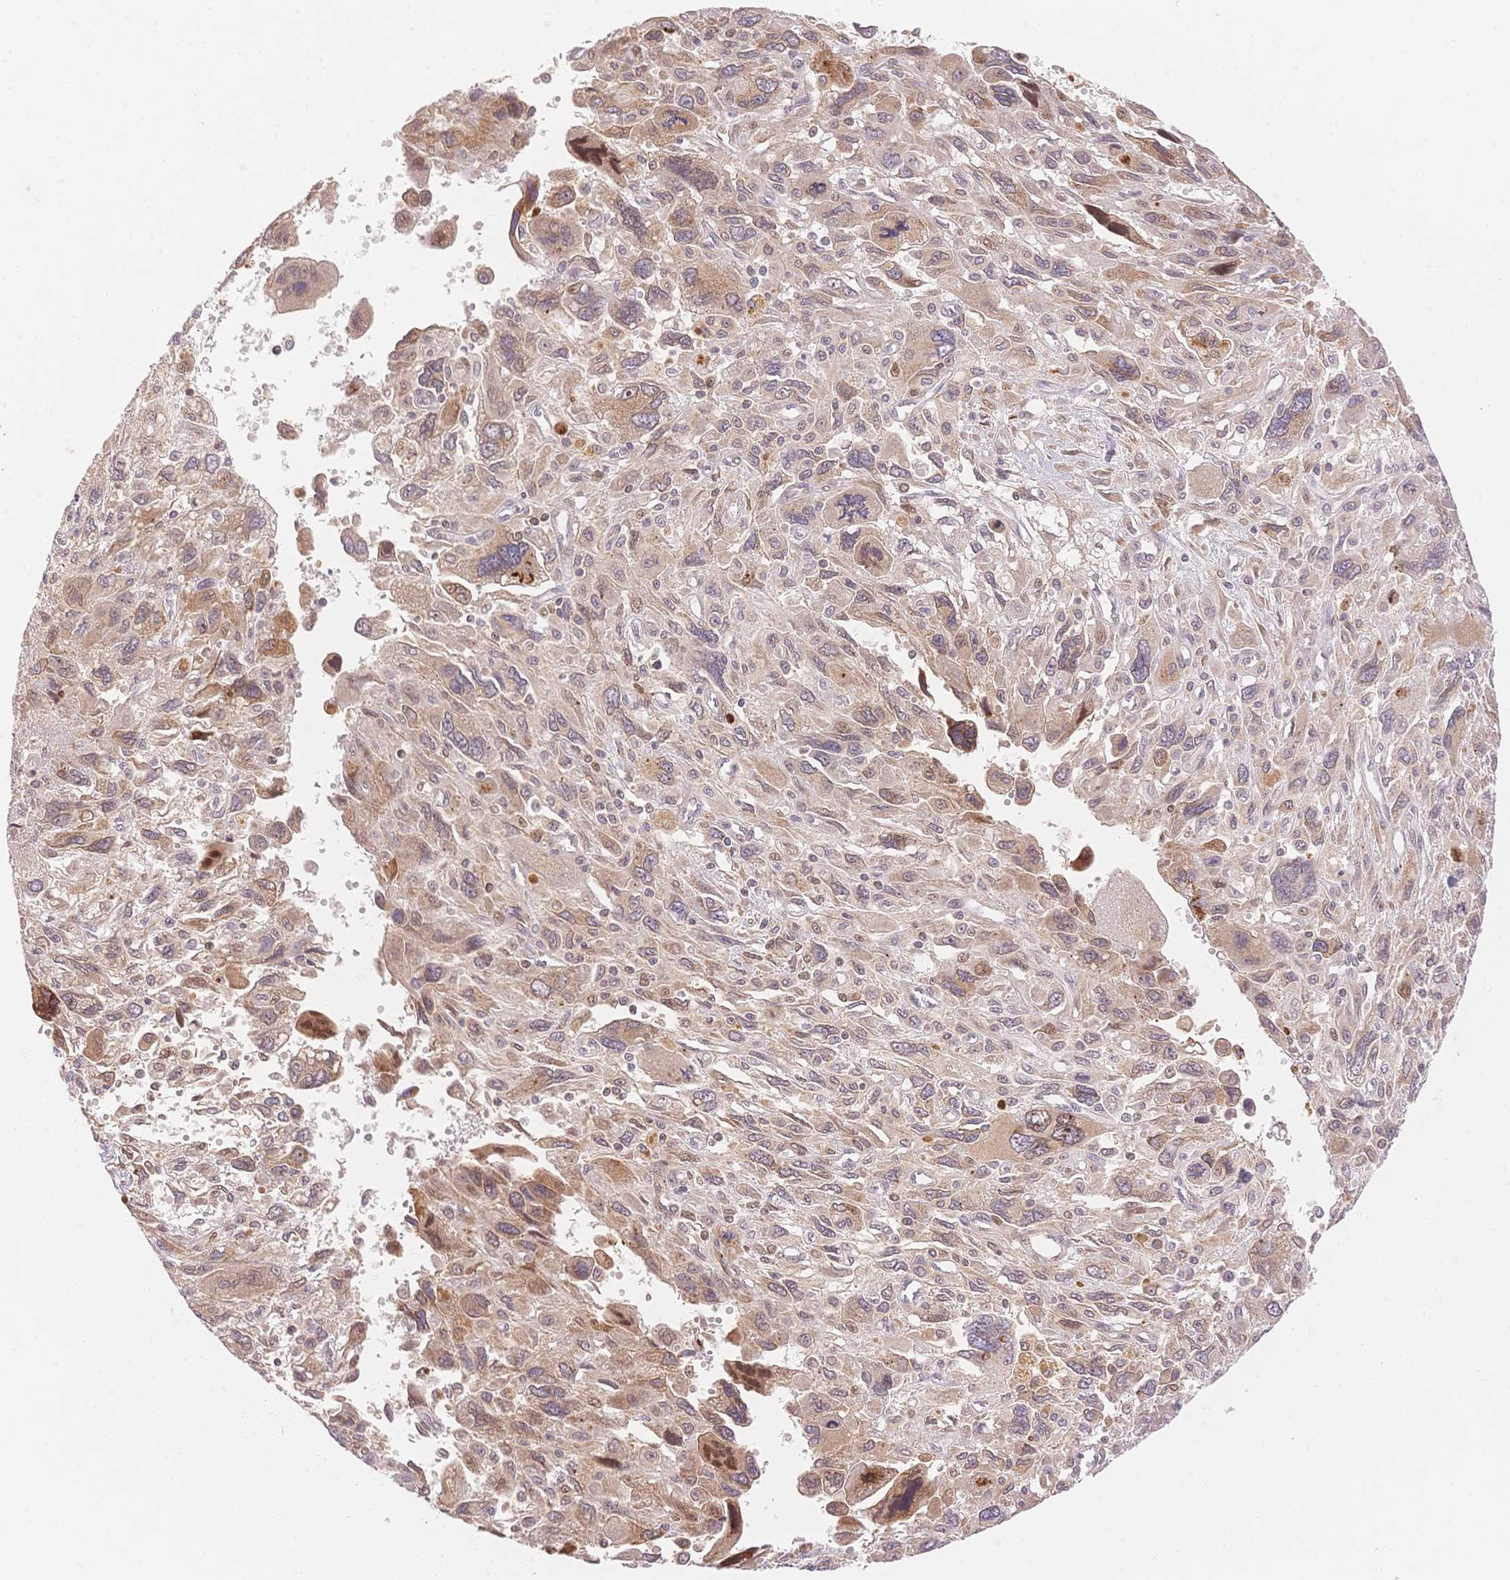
{"staining": {"intensity": "weak", "quantity": ">75%", "location": "cytoplasmic/membranous,nuclear"}, "tissue": "pancreatic cancer", "cell_type": "Tumor cells", "image_type": "cancer", "snomed": [{"axis": "morphology", "description": "Adenocarcinoma, NOS"}, {"axis": "topography", "description": "Pancreas"}], "caption": "DAB immunohistochemical staining of human pancreatic cancer (adenocarcinoma) demonstrates weak cytoplasmic/membranous and nuclear protein staining in approximately >75% of tumor cells.", "gene": "STK39", "patient": {"sex": "female", "age": 47}}